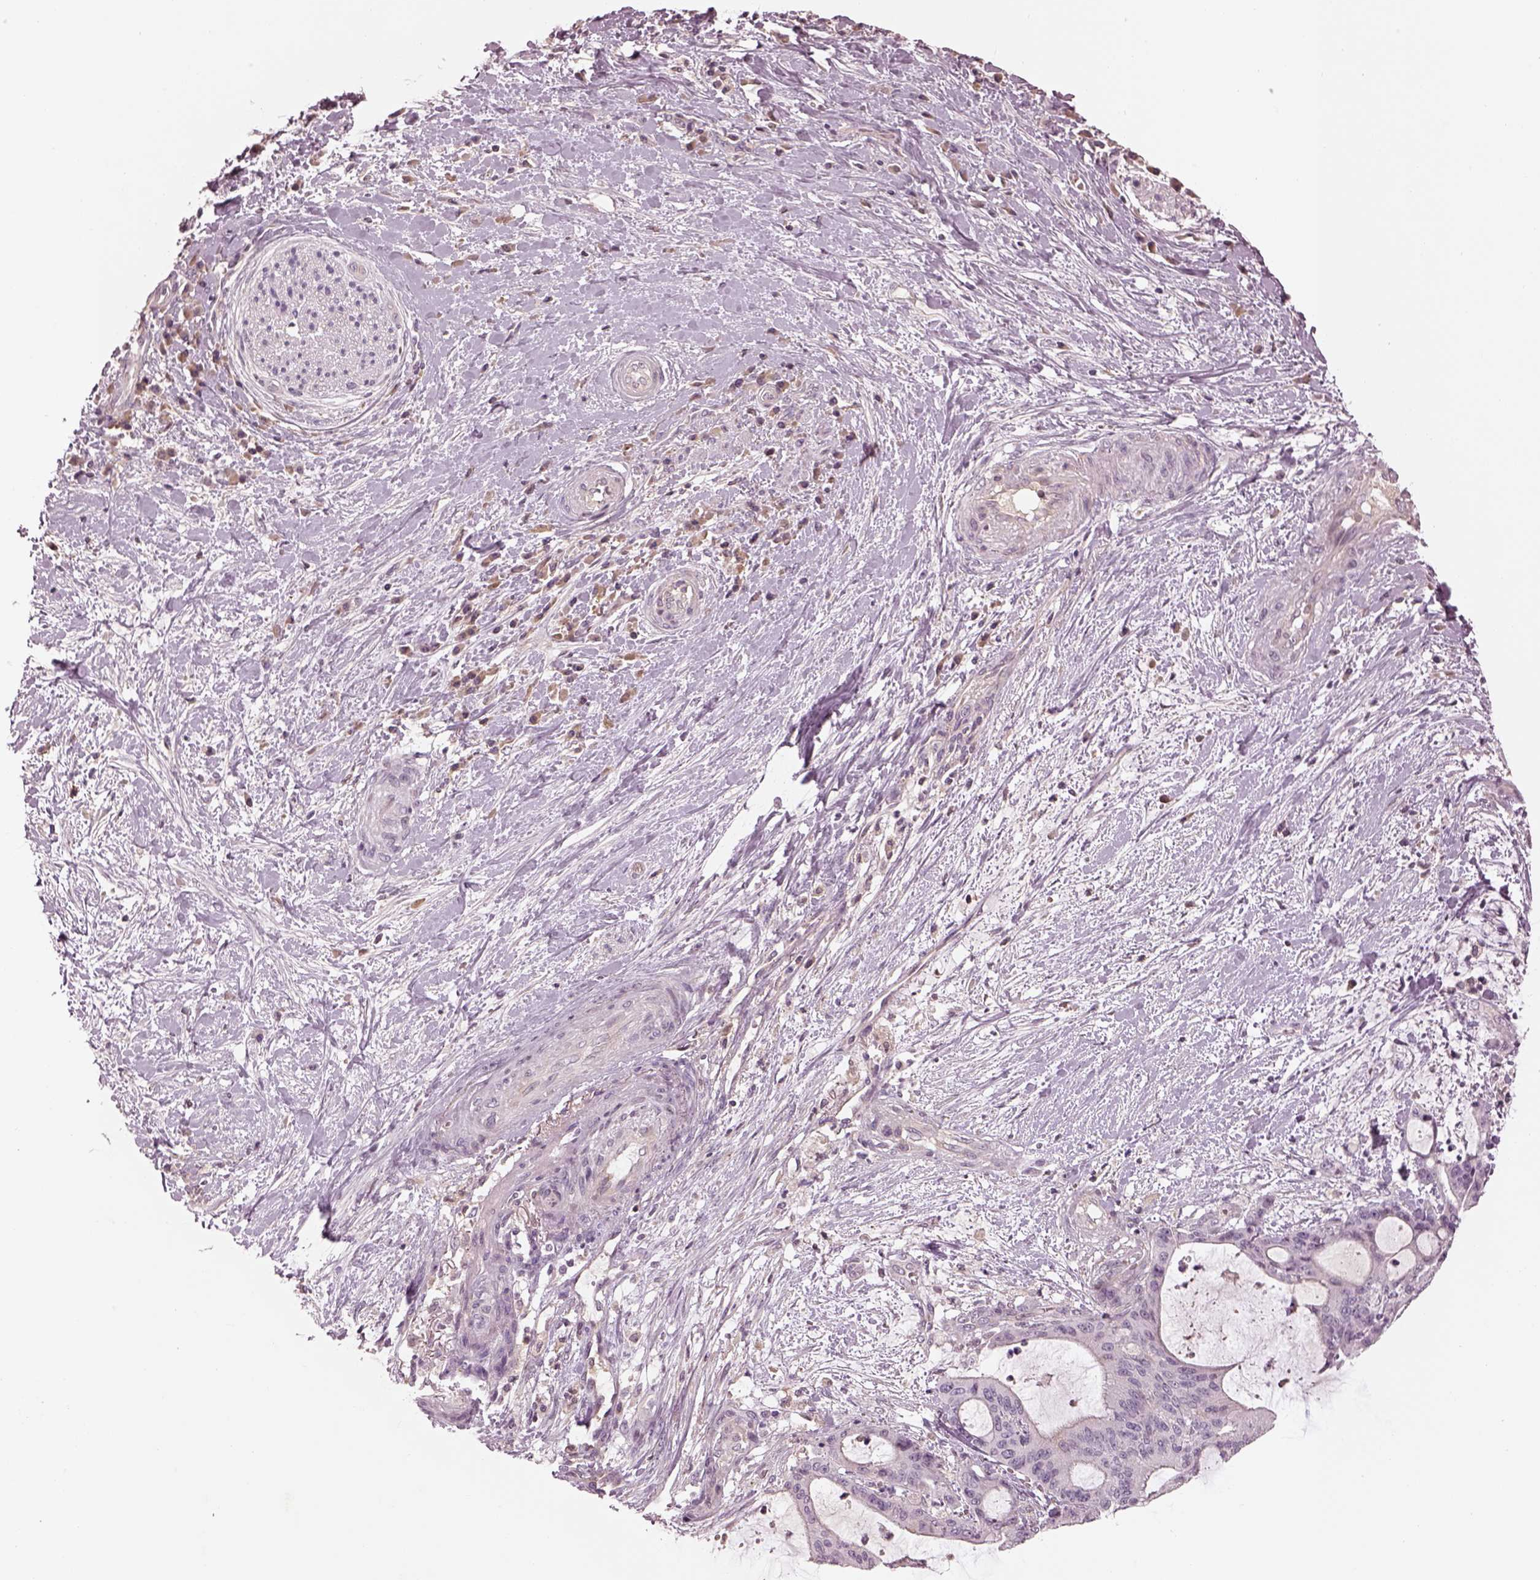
{"staining": {"intensity": "negative", "quantity": "none", "location": "none"}, "tissue": "liver cancer", "cell_type": "Tumor cells", "image_type": "cancer", "snomed": [{"axis": "morphology", "description": "Cholangiocarcinoma"}, {"axis": "topography", "description": "Liver"}], "caption": "High magnification brightfield microscopy of liver cholangiocarcinoma stained with DAB (3,3'-diaminobenzidine) (brown) and counterstained with hematoxylin (blue): tumor cells show no significant expression.", "gene": "TLX3", "patient": {"sex": "female", "age": 73}}